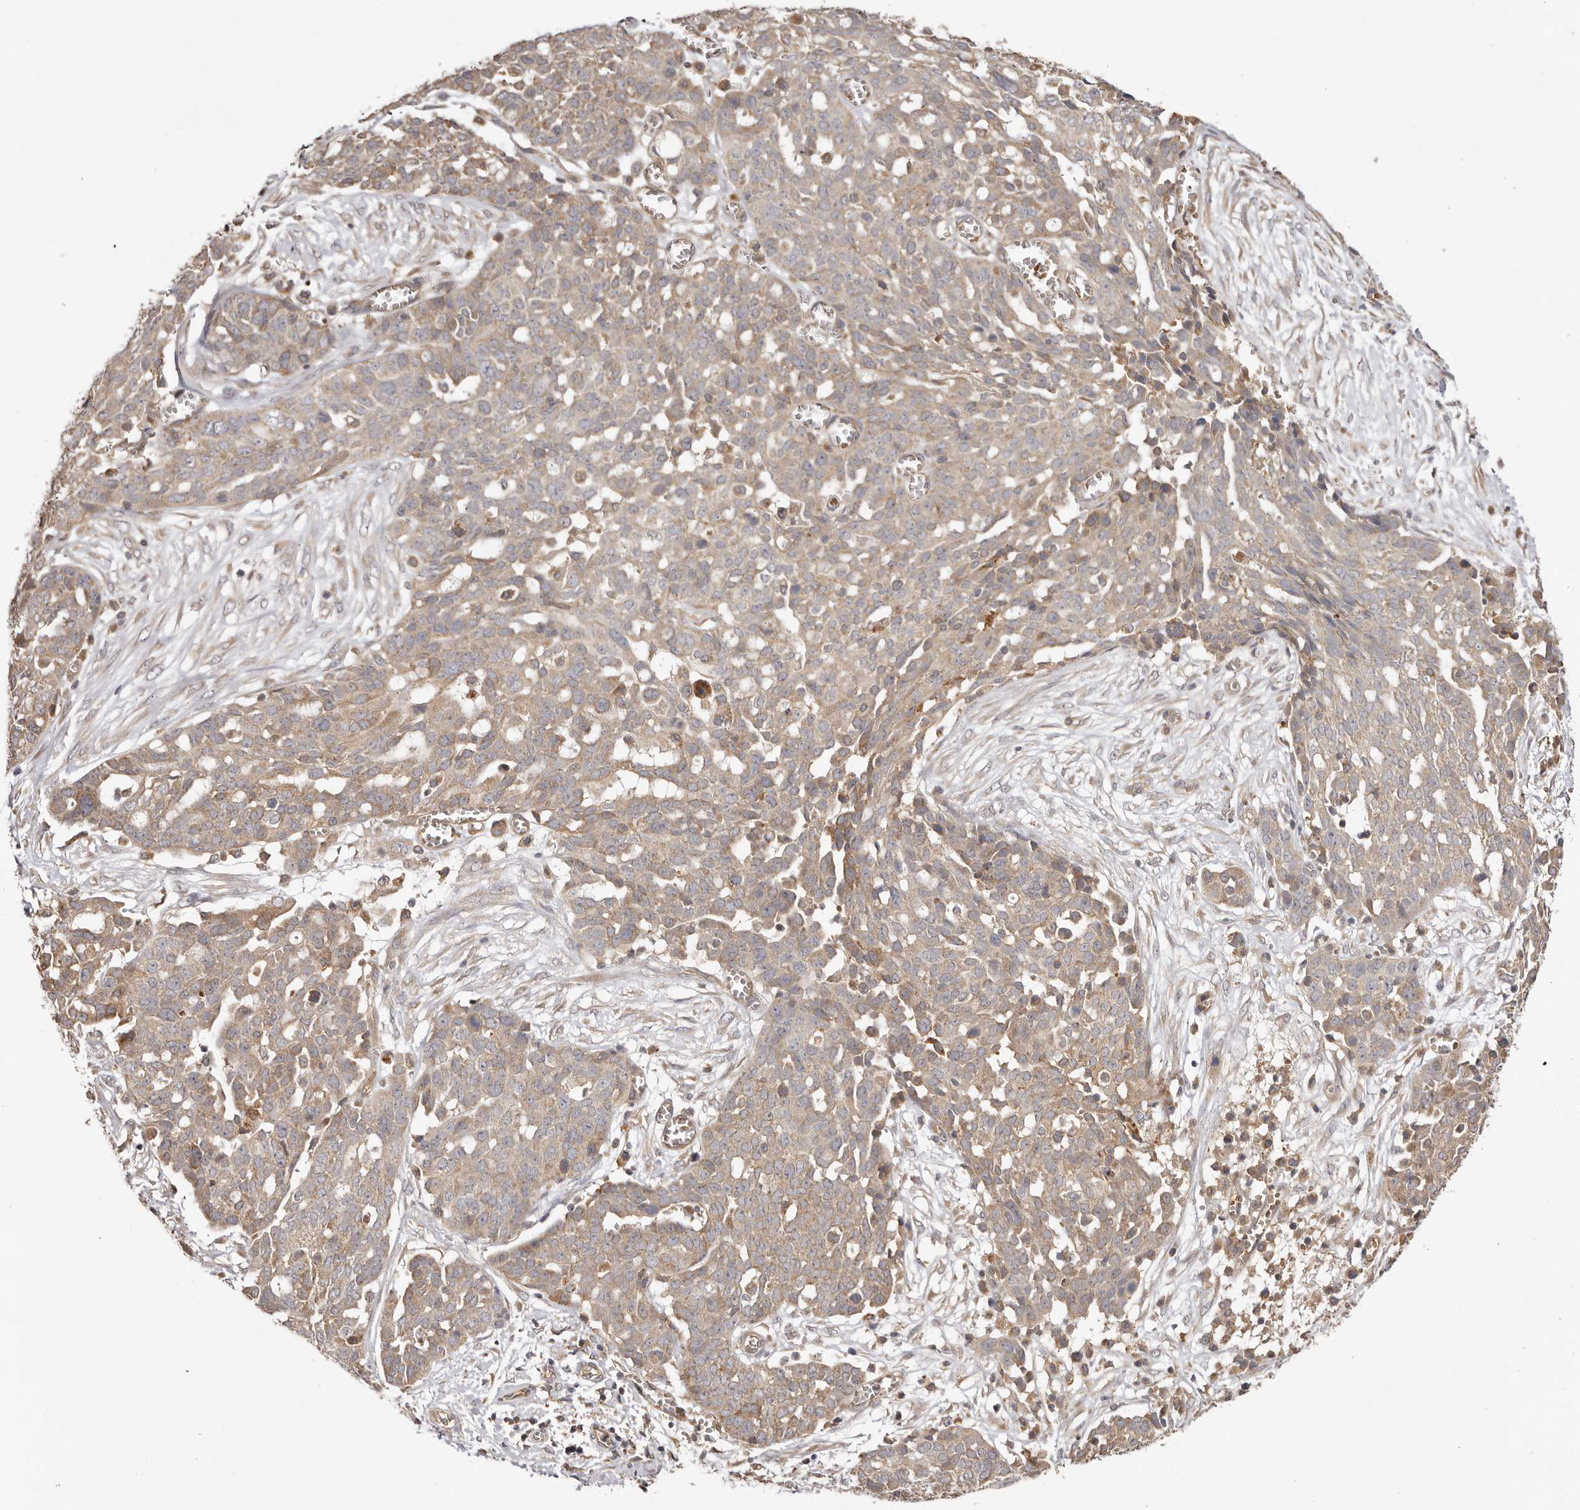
{"staining": {"intensity": "weak", "quantity": ">75%", "location": "cytoplasmic/membranous"}, "tissue": "ovarian cancer", "cell_type": "Tumor cells", "image_type": "cancer", "snomed": [{"axis": "morphology", "description": "Cystadenocarcinoma, serous, NOS"}, {"axis": "topography", "description": "Soft tissue"}, {"axis": "topography", "description": "Ovary"}], "caption": "Human ovarian serous cystadenocarcinoma stained with a protein marker shows weak staining in tumor cells.", "gene": "UBR2", "patient": {"sex": "female", "age": 57}}